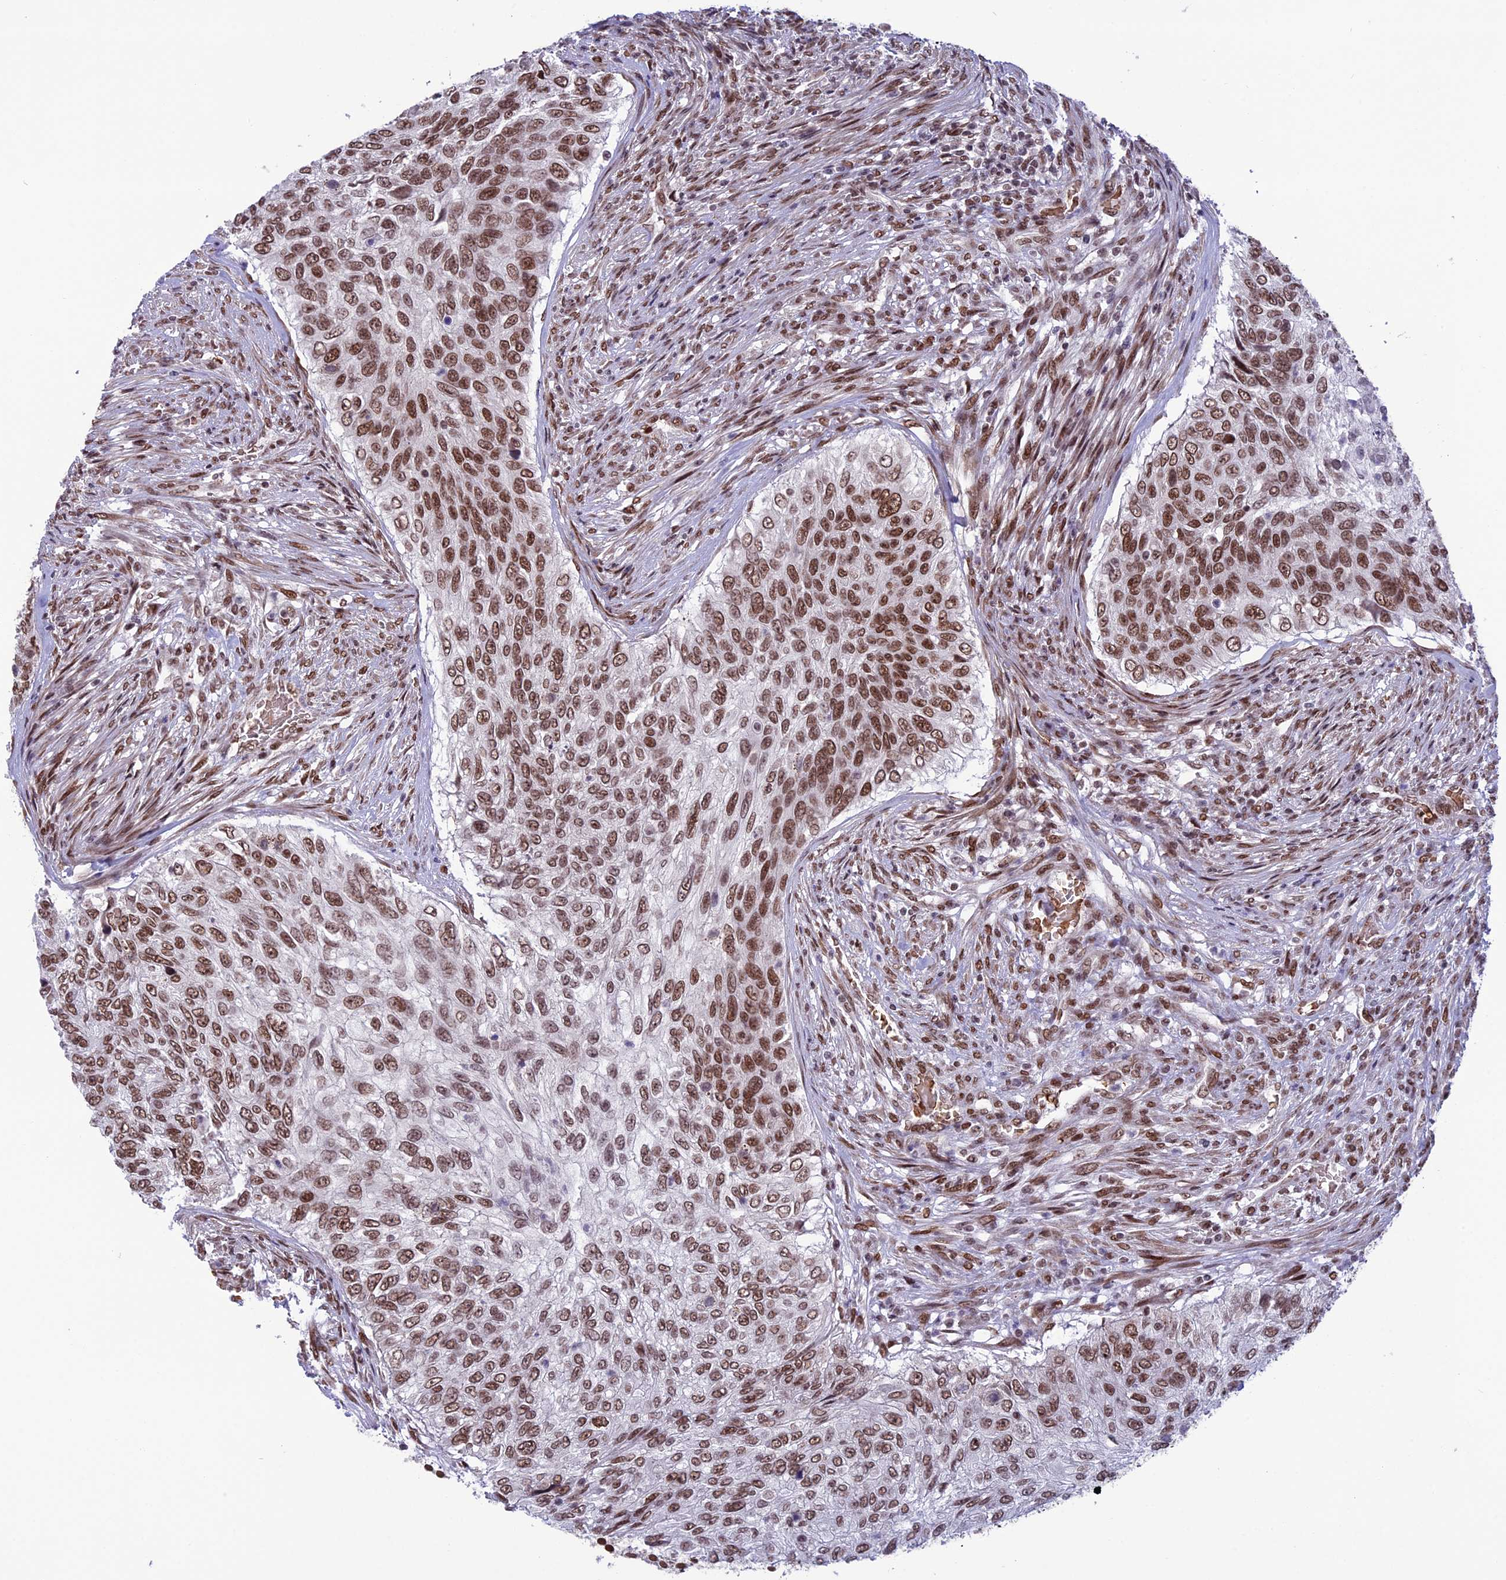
{"staining": {"intensity": "moderate", "quantity": ">75%", "location": "nuclear"}, "tissue": "urothelial cancer", "cell_type": "Tumor cells", "image_type": "cancer", "snomed": [{"axis": "morphology", "description": "Urothelial carcinoma, High grade"}, {"axis": "topography", "description": "Urinary bladder"}], "caption": "A high-resolution photomicrograph shows immunohistochemistry staining of high-grade urothelial carcinoma, which shows moderate nuclear expression in about >75% of tumor cells. The protein of interest is shown in brown color, while the nuclei are stained blue.", "gene": "MPHOSPH8", "patient": {"sex": "female", "age": 60}}